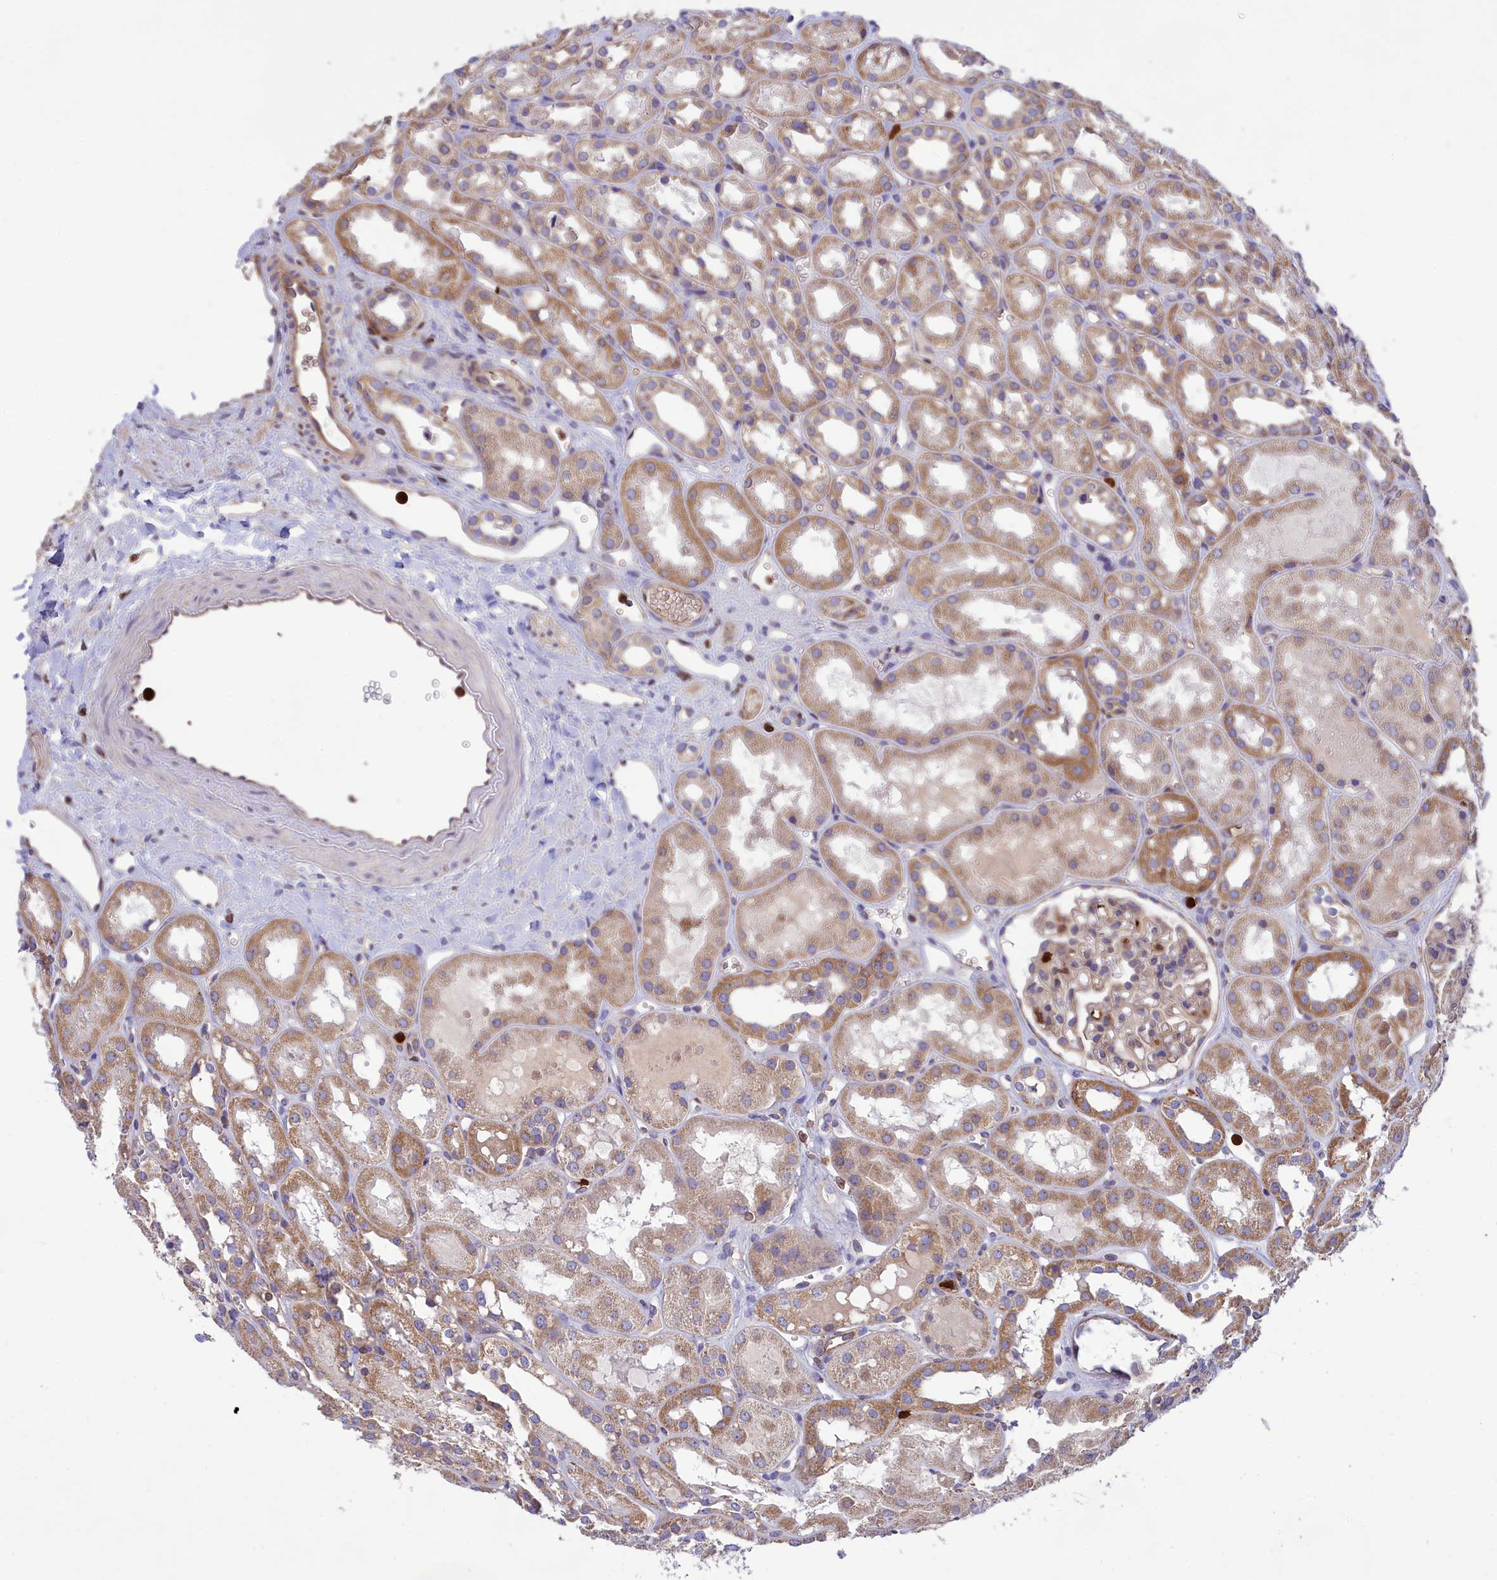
{"staining": {"intensity": "moderate", "quantity": "<25%", "location": "cytoplasmic/membranous"}, "tissue": "kidney", "cell_type": "Cells in glomeruli", "image_type": "normal", "snomed": [{"axis": "morphology", "description": "Normal tissue, NOS"}, {"axis": "topography", "description": "Kidney"}], "caption": "Kidney stained with IHC exhibits moderate cytoplasmic/membranous positivity in about <25% of cells in glomeruli. (DAB IHC with brightfield microscopy, high magnification).", "gene": "PKHD1L1", "patient": {"sex": "male", "age": 16}}